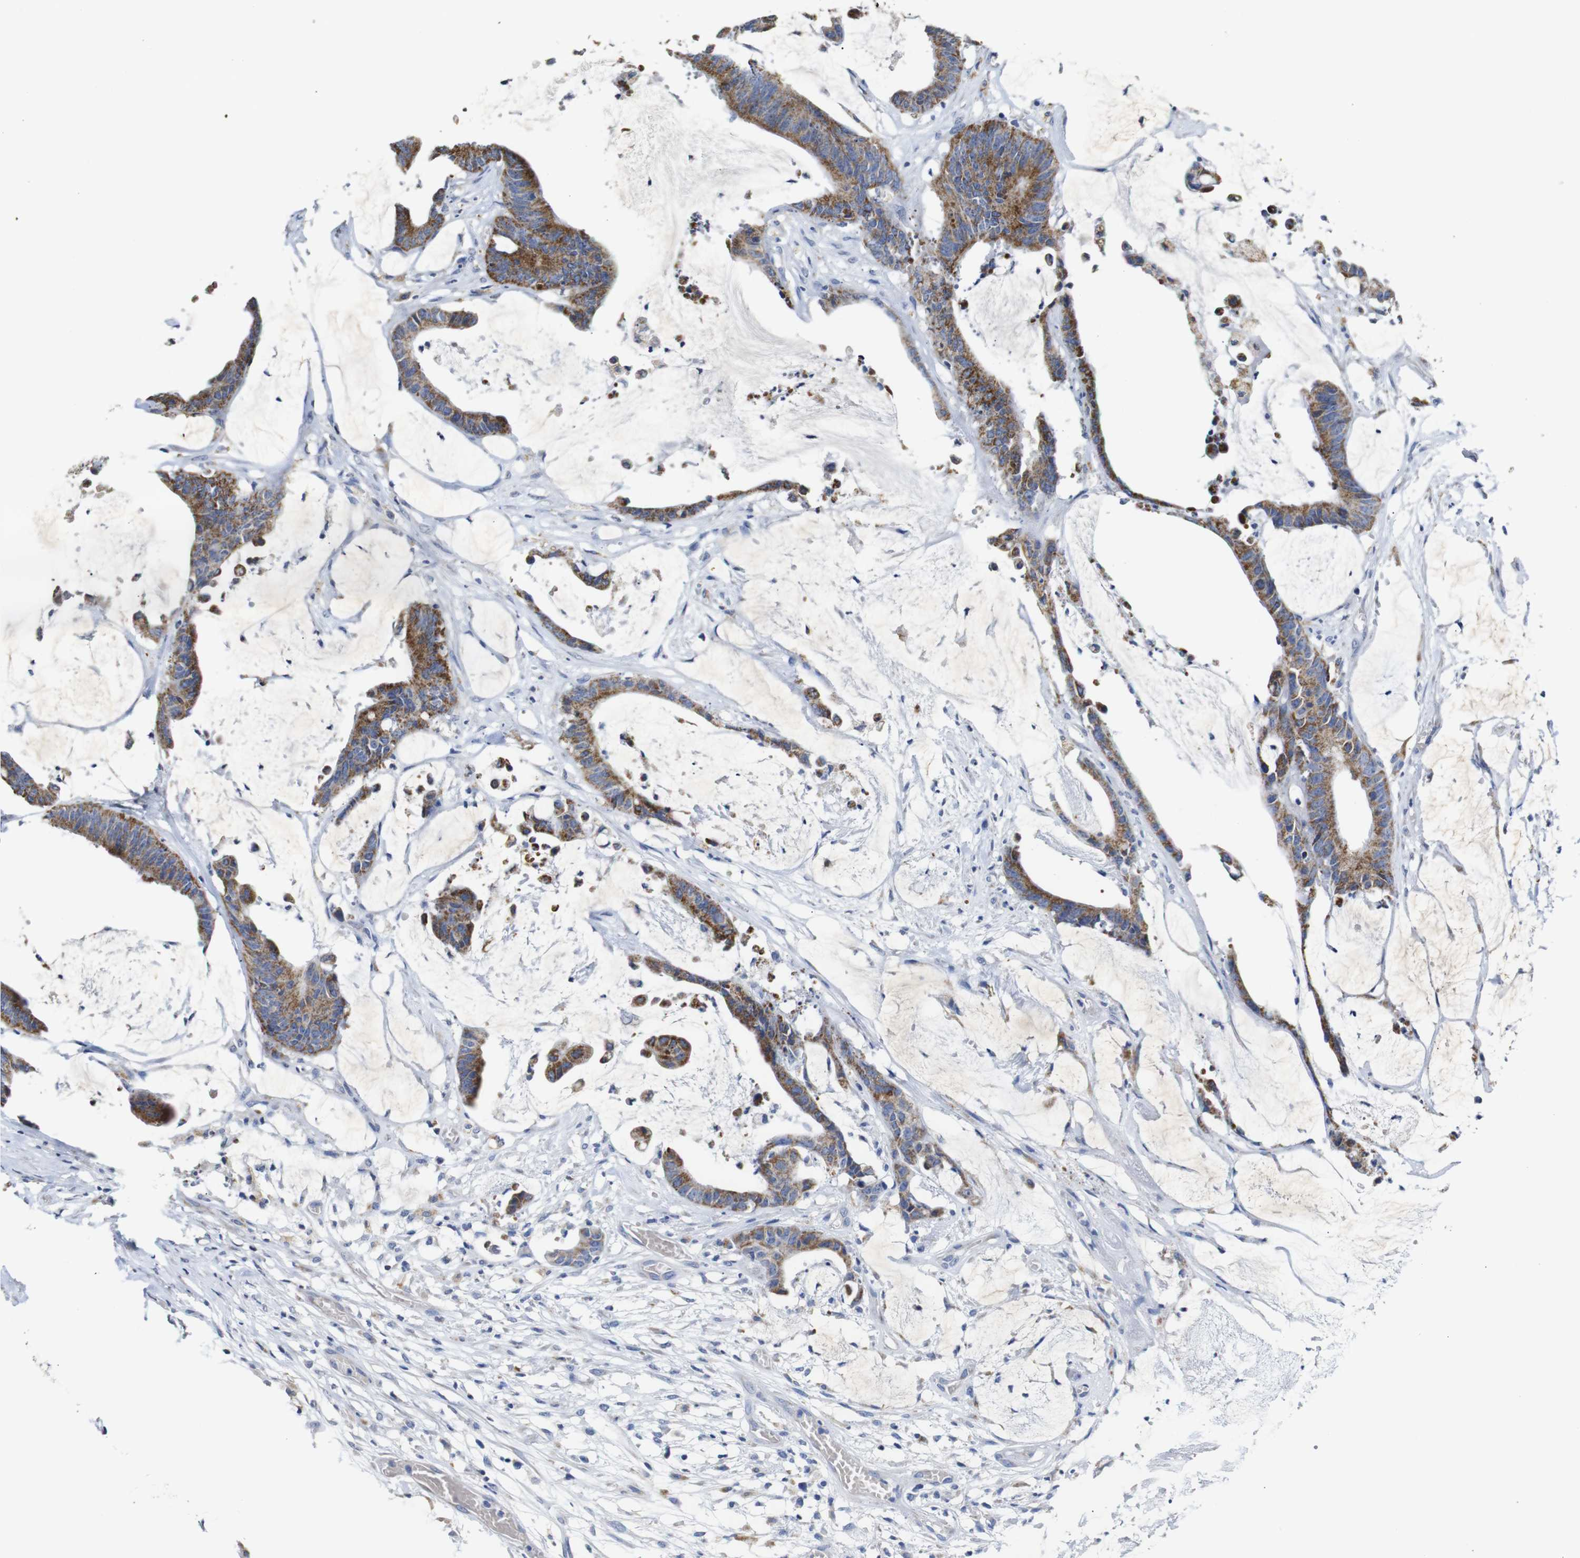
{"staining": {"intensity": "strong", "quantity": "25%-75%", "location": "cytoplasmic/membranous"}, "tissue": "colorectal cancer", "cell_type": "Tumor cells", "image_type": "cancer", "snomed": [{"axis": "morphology", "description": "Adenocarcinoma, NOS"}, {"axis": "topography", "description": "Rectum"}], "caption": "Colorectal cancer (adenocarcinoma) stained with a protein marker shows strong staining in tumor cells.", "gene": "MAOA", "patient": {"sex": "female", "age": 66}}